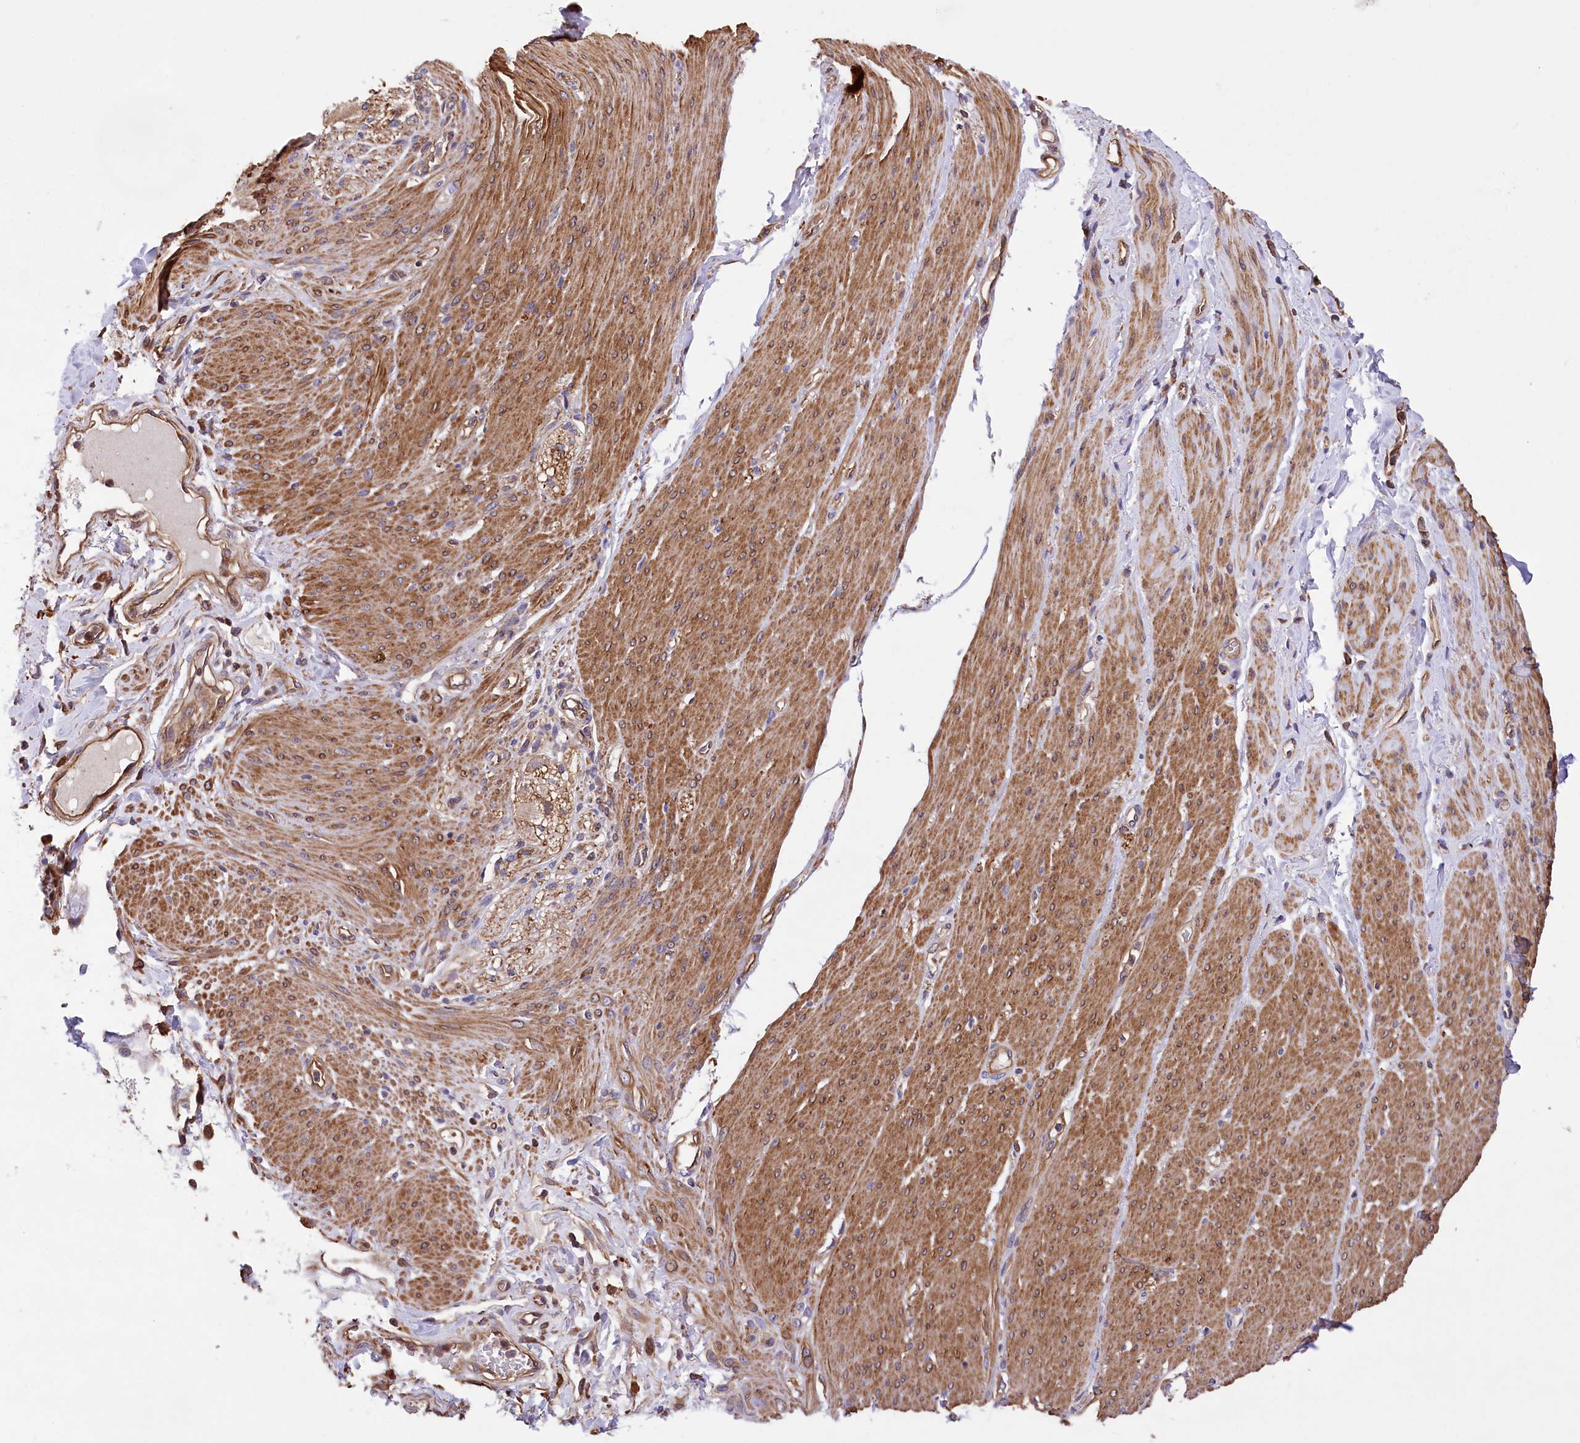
{"staining": {"intensity": "moderate", "quantity": ">75%", "location": "cytoplasmic/membranous"}, "tissue": "adipose tissue", "cell_type": "Adipocytes", "image_type": "normal", "snomed": [{"axis": "morphology", "description": "Normal tissue, NOS"}, {"axis": "topography", "description": "Colon"}, {"axis": "topography", "description": "Peripheral nerve tissue"}], "caption": "Adipose tissue stained with a brown dye exhibits moderate cytoplasmic/membranous positive staining in approximately >75% of adipocytes.", "gene": "DPP3", "patient": {"sex": "female", "age": 61}}